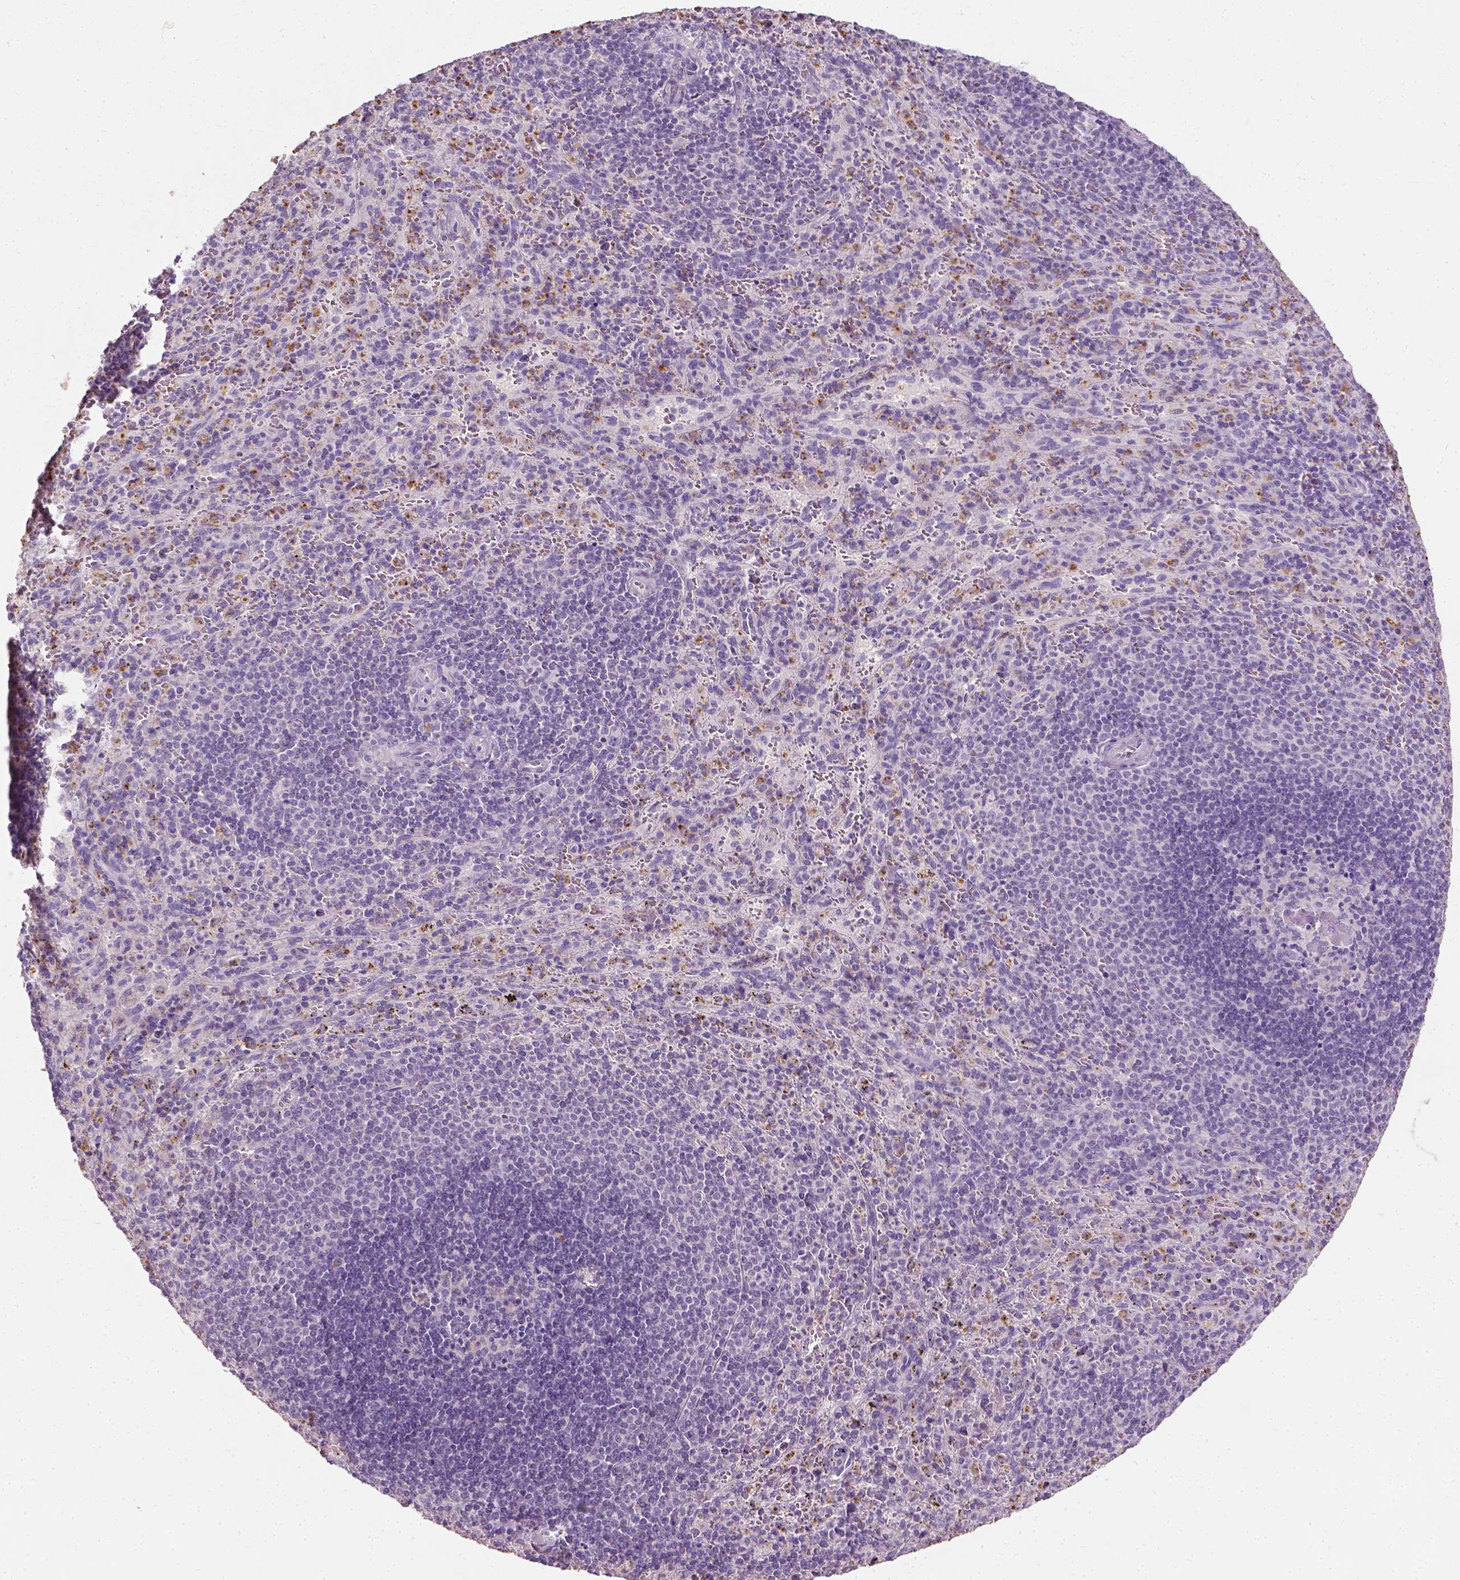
{"staining": {"intensity": "negative", "quantity": "none", "location": "none"}, "tissue": "spleen", "cell_type": "Cells in red pulp", "image_type": "normal", "snomed": [{"axis": "morphology", "description": "Normal tissue, NOS"}, {"axis": "topography", "description": "Spleen"}], "caption": "Cells in red pulp show no significant staining in unremarkable spleen. Brightfield microscopy of immunohistochemistry stained with DAB (brown) and hematoxylin (blue), captured at high magnification.", "gene": "DHCR24", "patient": {"sex": "male", "age": 57}}